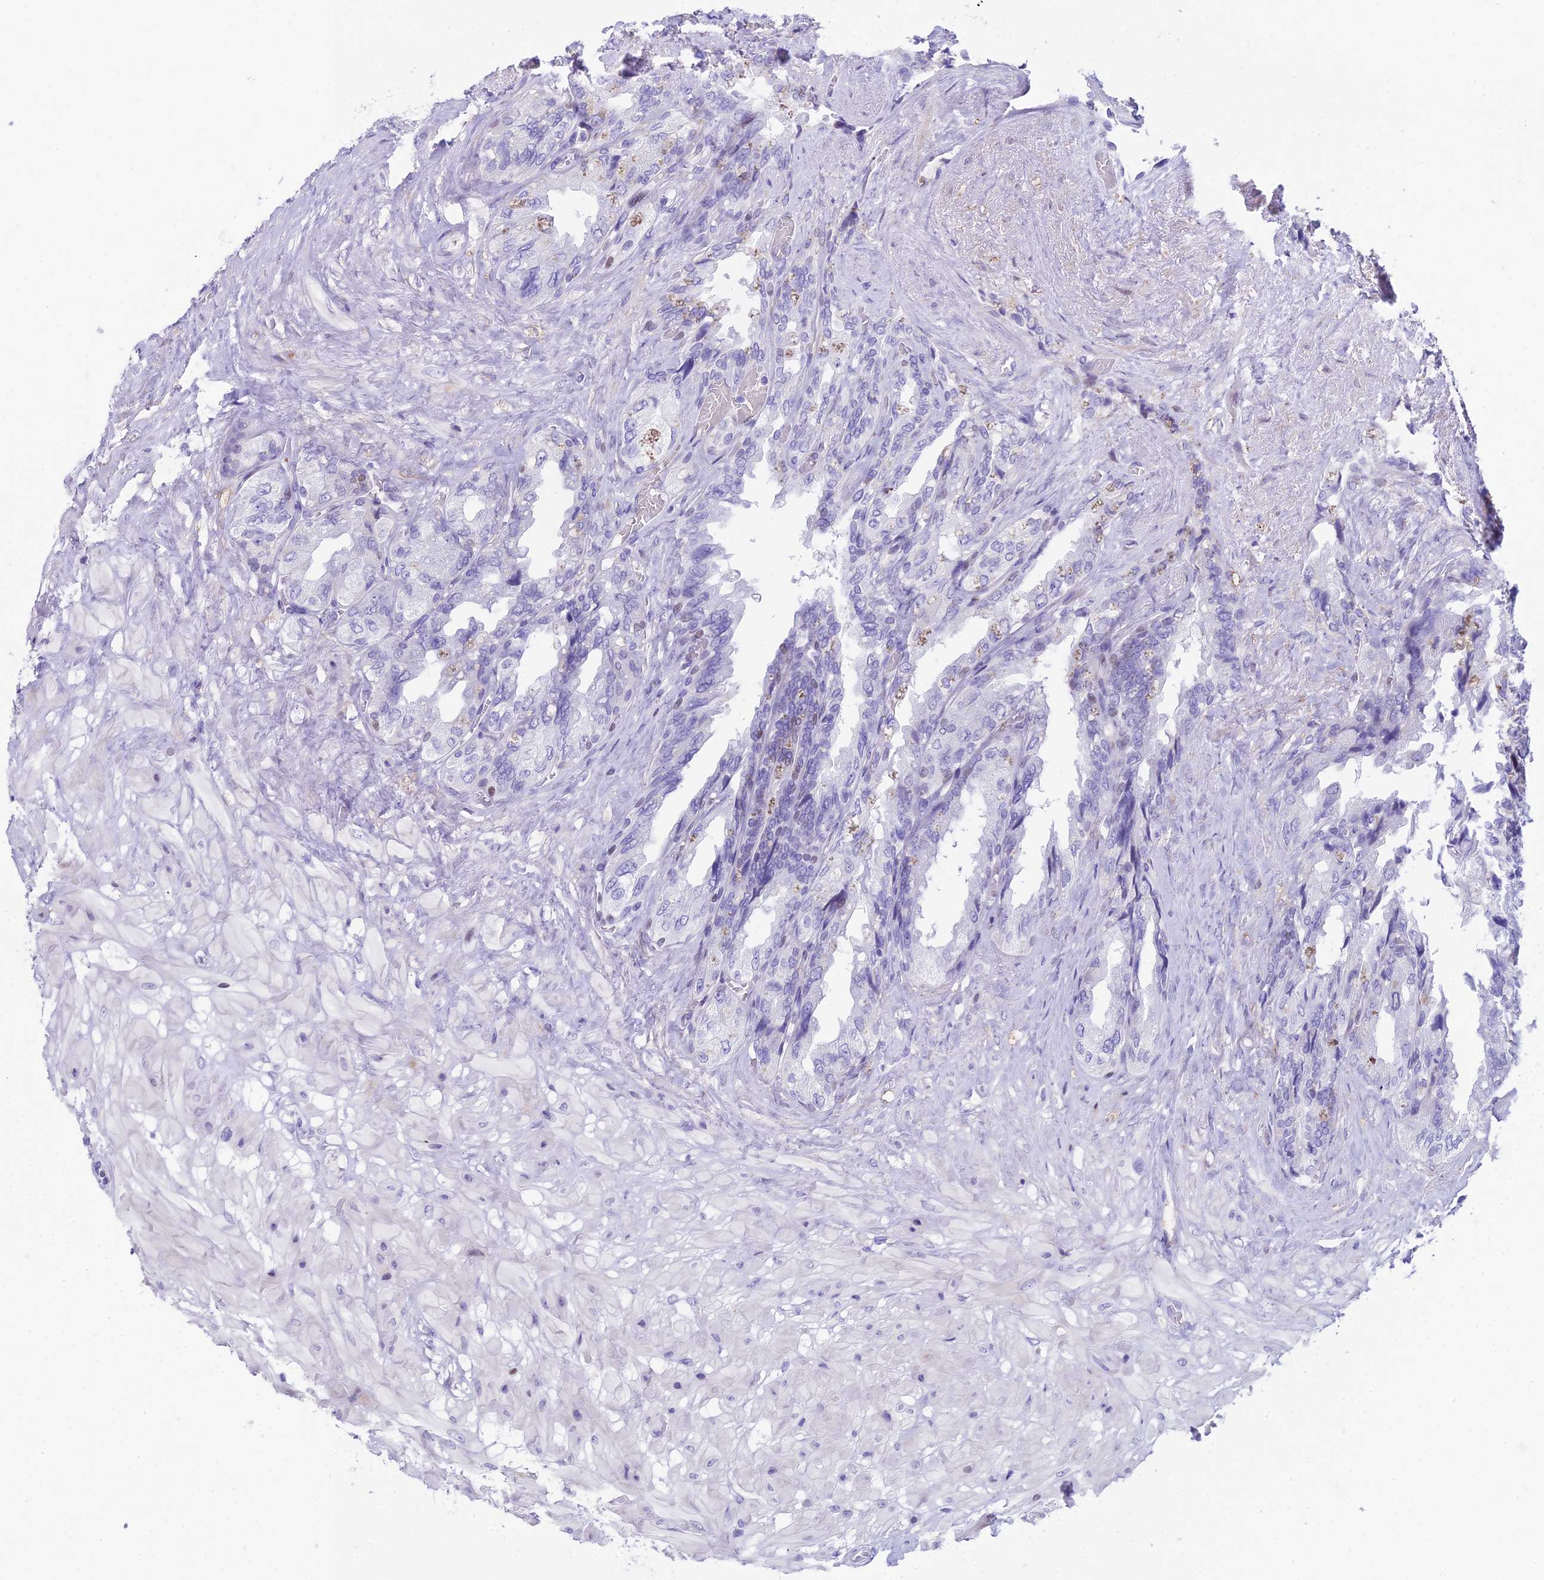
{"staining": {"intensity": "negative", "quantity": "none", "location": "none"}, "tissue": "seminal vesicle", "cell_type": "Glandular cells", "image_type": "normal", "snomed": [{"axis": "morphology", "description": "Normal tissue, NOS"}, {"axis": "topography", "description": "Seminal veicle"}, {"axis": "topography", "description": "Peripheral nerve tissue"}], "caption": "The photomicrograph exhibits no staining of glandular cells in unremarkable seminal vesicle. (DAB (3,3'-diaminobenzidine) IHC, high magnification).", "gene": "CC2D2A", "patient": {"sex": "male", "age": 60}}